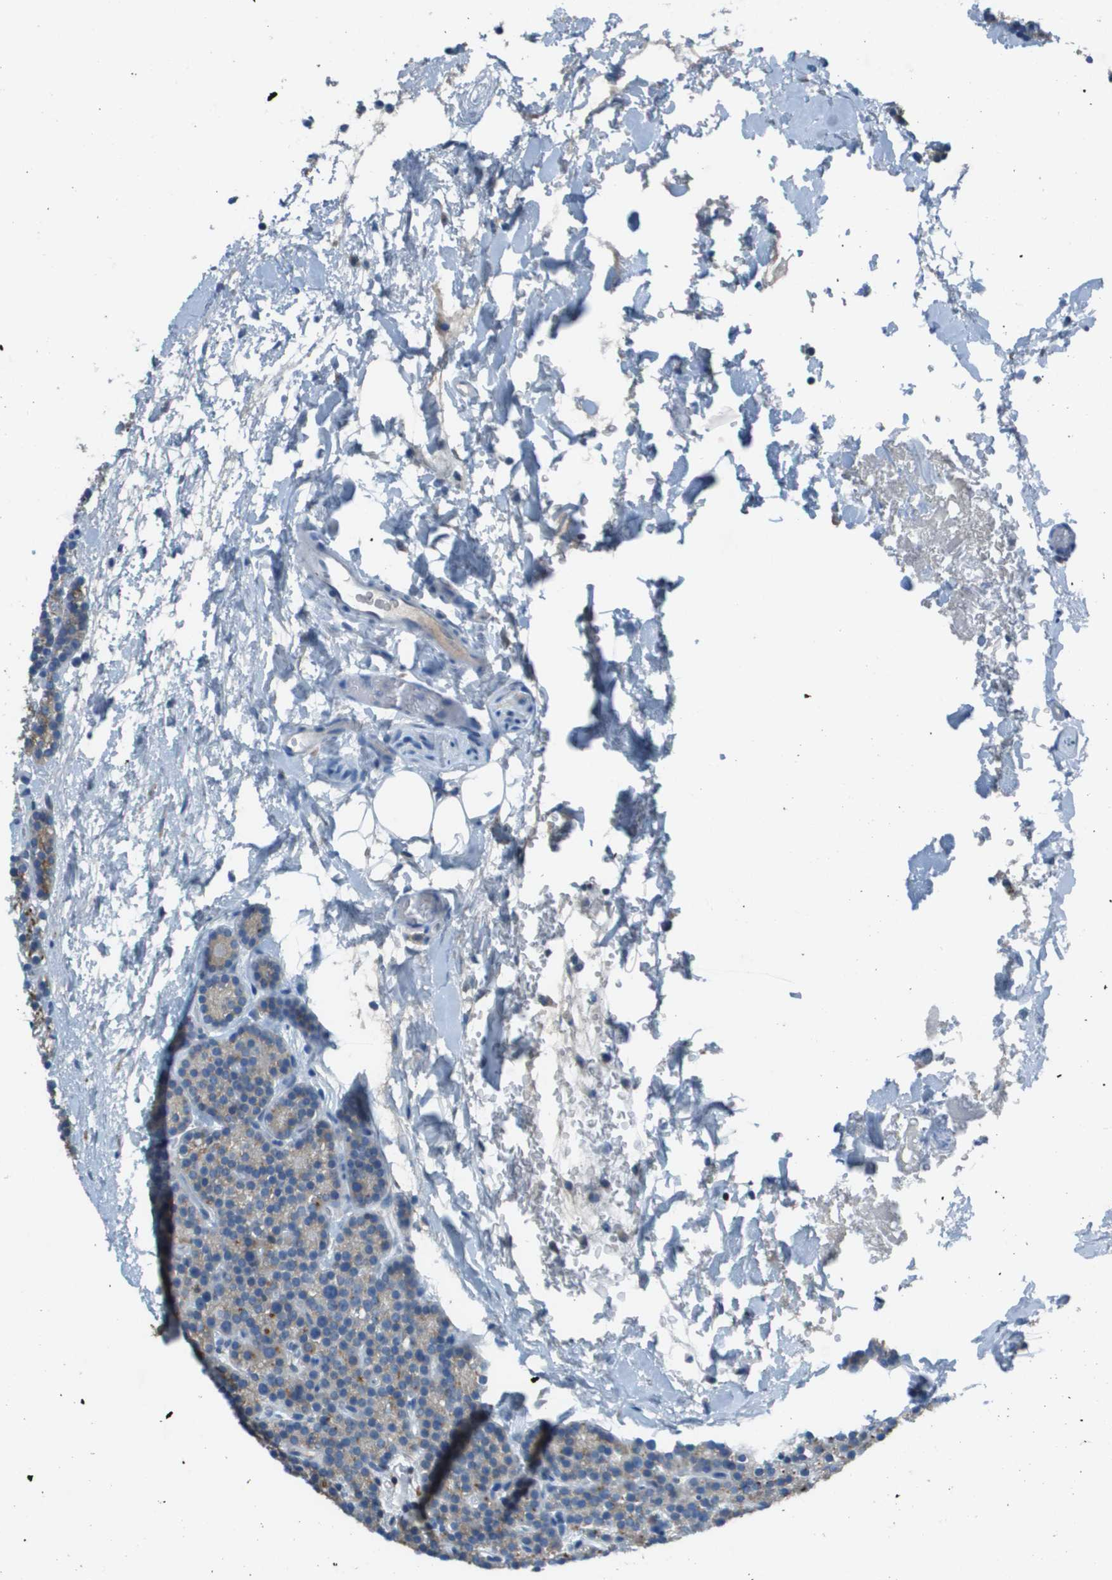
{"staining": {"intensity": "weak", "quantity": ">75%", "location": "cytoplasmic/membranous"}, "tissue": "parathyroid gland", "cell_type": "Glandular cells", "image_type": "normal", "snomed": [{"axis": "morphology", "description": "Normal tissue, NOS"}, {"axis": "morphology", "description": "Adenoma, NOS"}, {"axis": "topography", "description": "Parathyroid gland"}], "caption": "Parathyroid gland stained with a protein marker exhibits weak staining in glandular cells.", "gene": "CAMK4", "patient": {"sex": "female", "age": 54}}